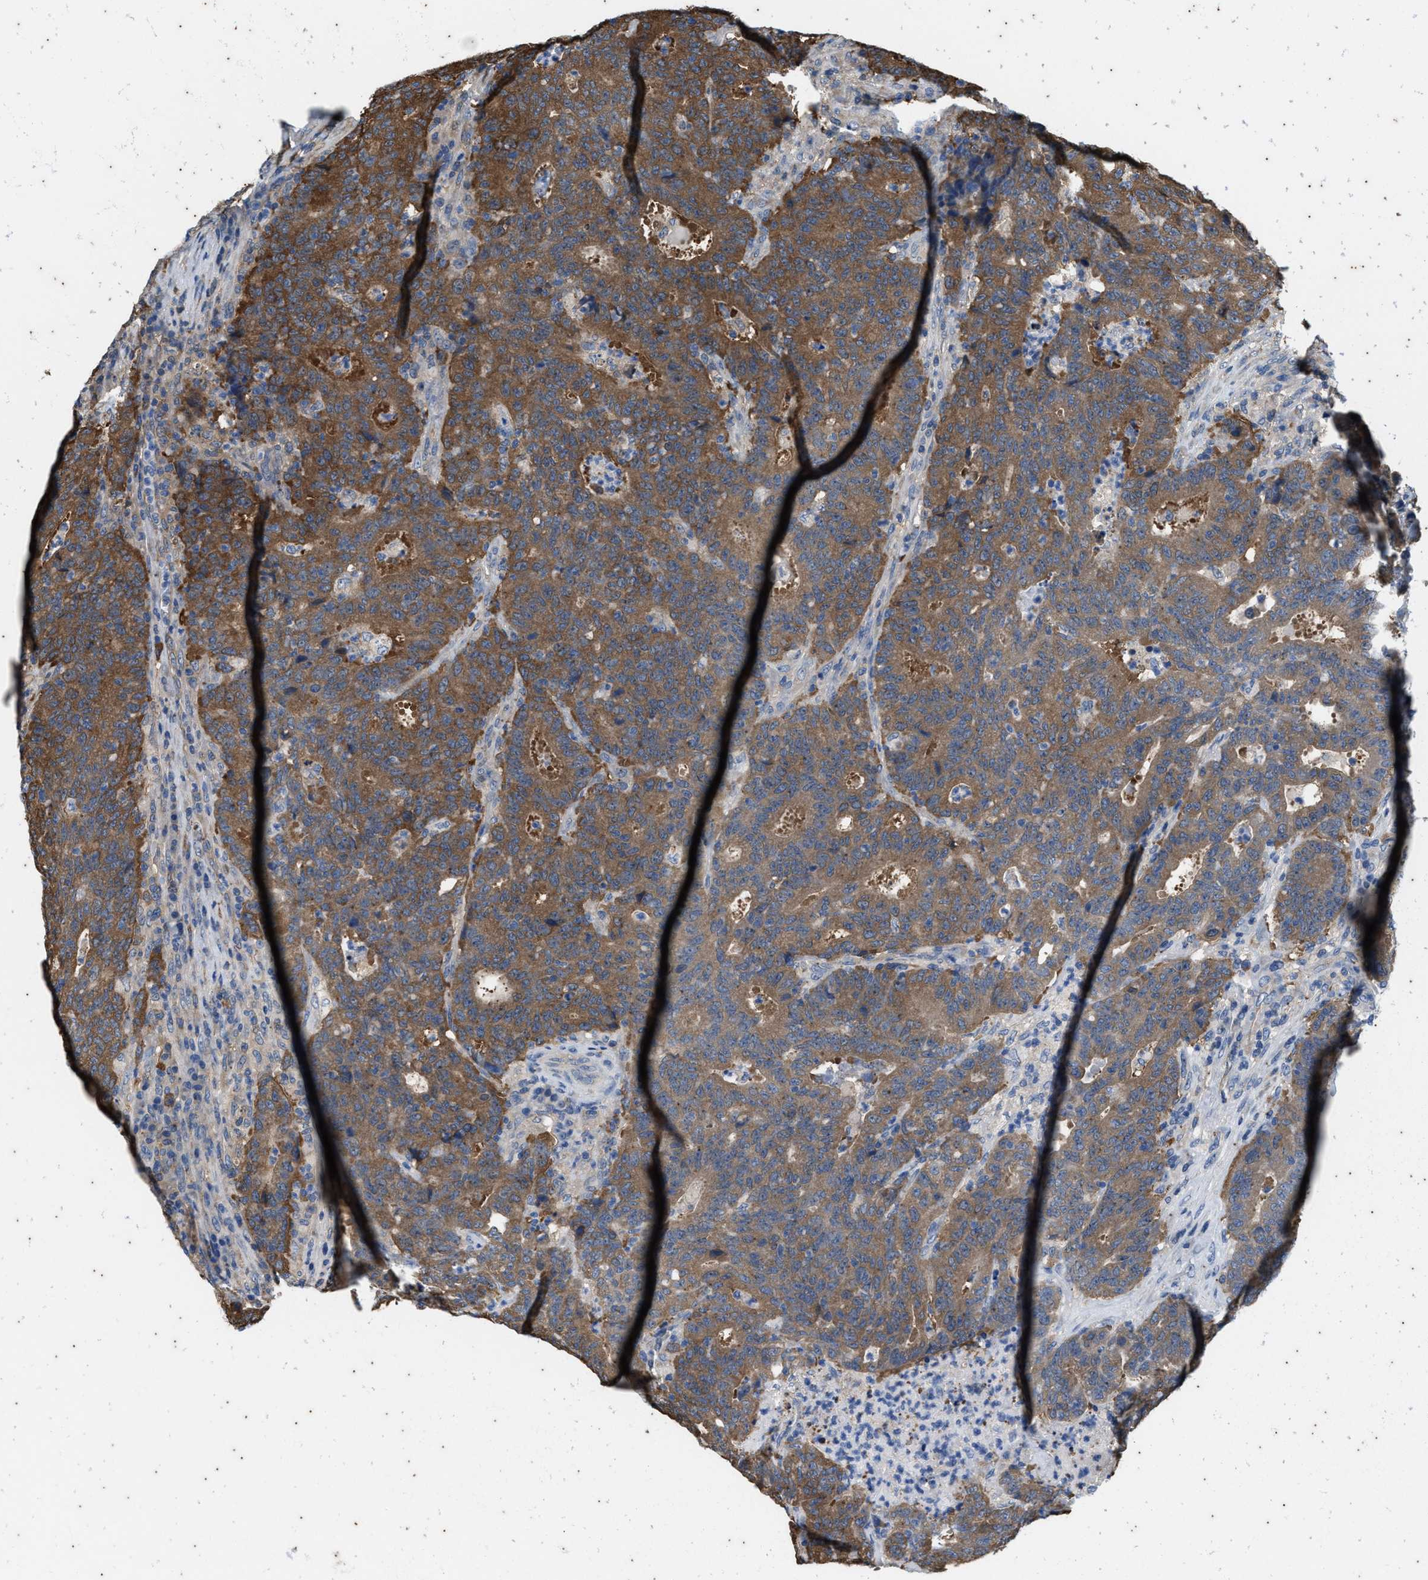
{"staining": {"intensity": "strong", "quantity": ">75%", "location": "cytoplasmic/membranous"}, "tissue": "colorectal cancer", "cell_type": "Tumor cells", "image_type": "cancer", "snomed": [{"axis": "morphology", "description": "Adenocarcinoma, NOS"}, {"axis": "topography", "description": "Colon"}], "caption": "Adenocarcinoma (colorectal) stained with DAB immunohistochemistry (IHC) shows high levels of strong cytoplasmic/membranous expression in approximately >75% of tumor cells.", "gene": "COX19", "patient": {"sex": "female", "age": 75}}